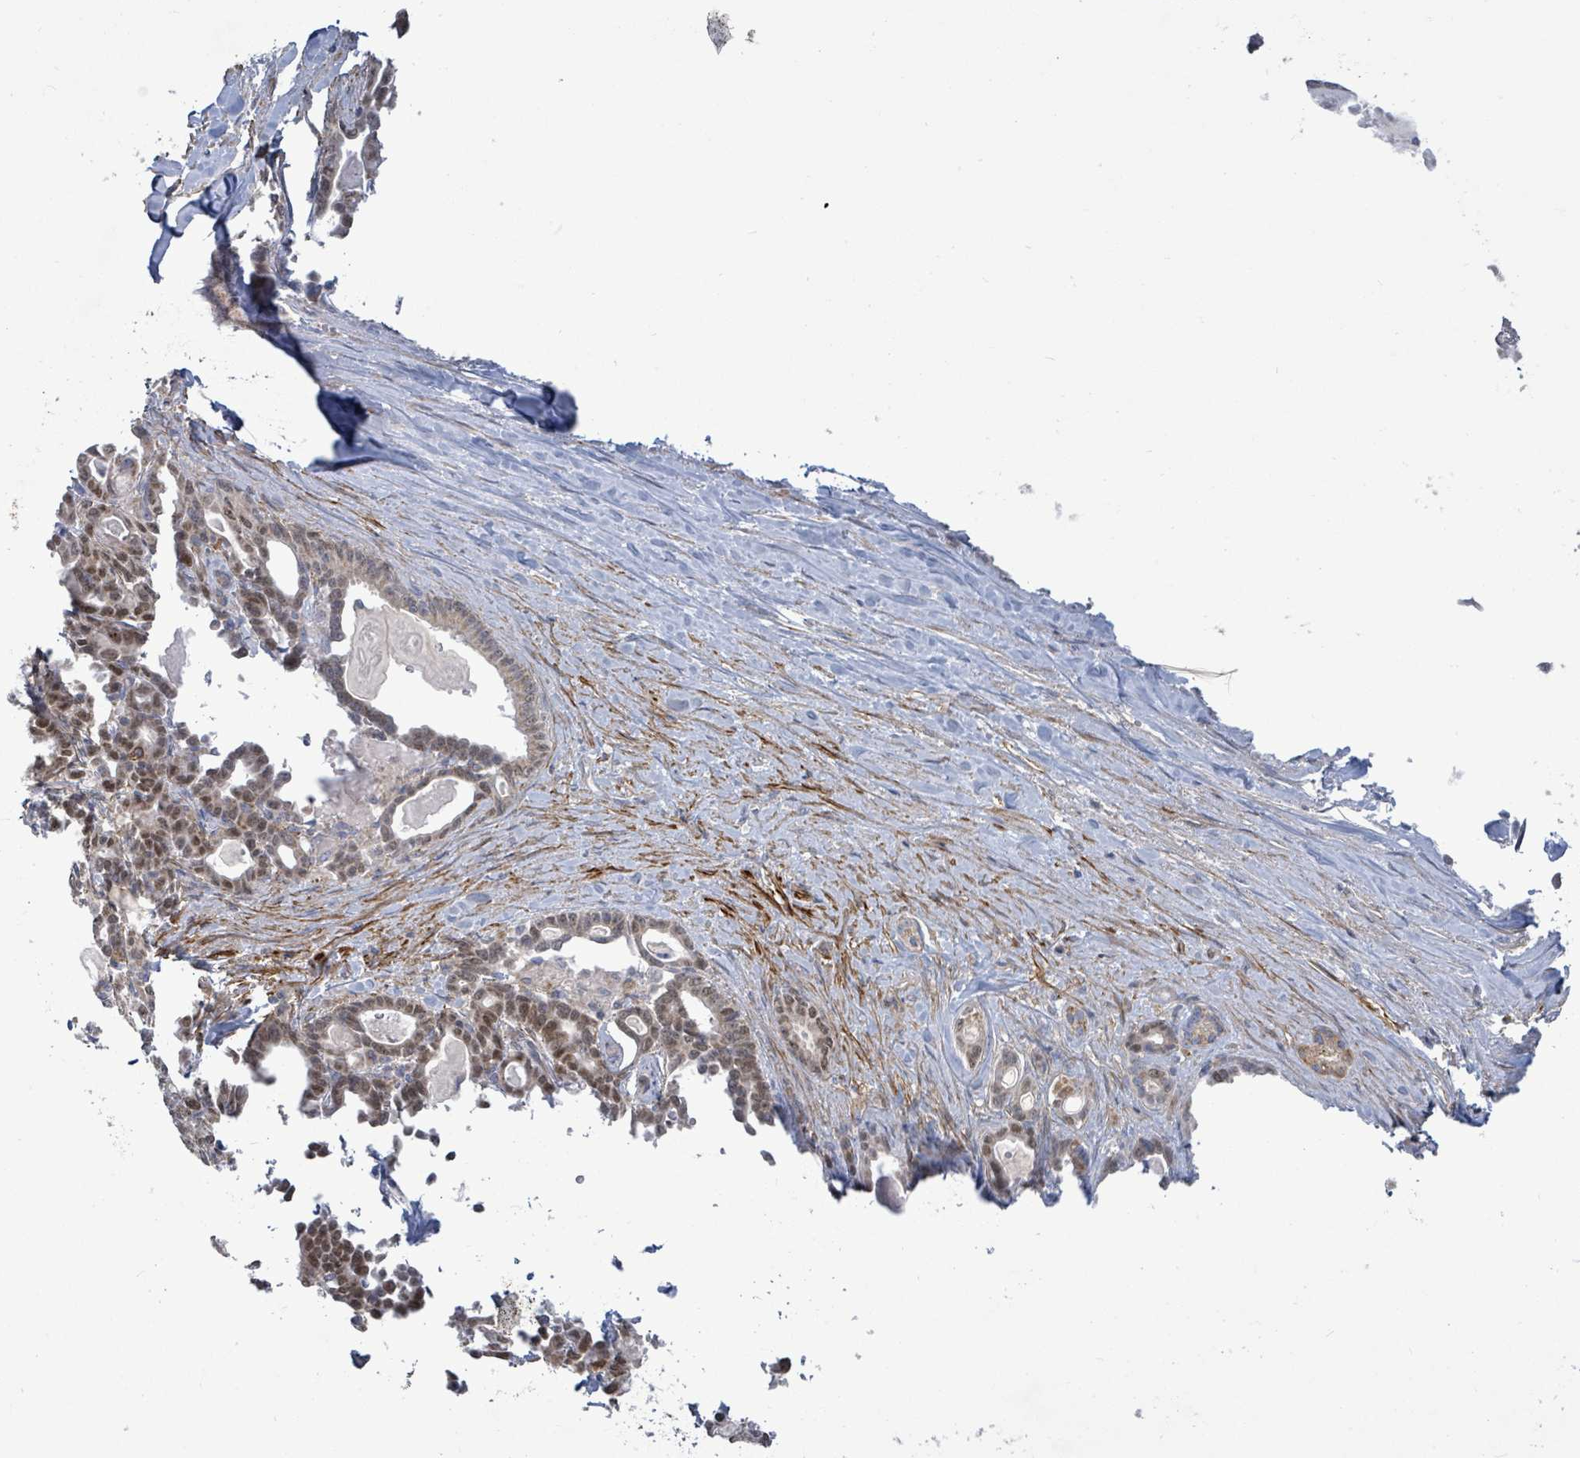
{"staining": {"intensity": "moderate", "quantity": ">75%", "location": "cytoplasmic/membranous,nuclear"}, "tissue": "pancreatic cancer", "cell_type": "Tumor cells", "image_type": "cancer", "snomed": [{"axis": "morphology", "description": "Adenocarcinoma, NOS"}, {"axis": "topography", "description": "Pancreas"}], "caption": "Immunohistochemistry (IHC) (DAB) staining of adenocarcinoma (pancreatic) reveals moderate cytoplasmic/membranous and nuclear protein expression in about >75% of tumor cells.", "gene": "ZFPM1", "patient": {"sex": "male", "age": 63}}